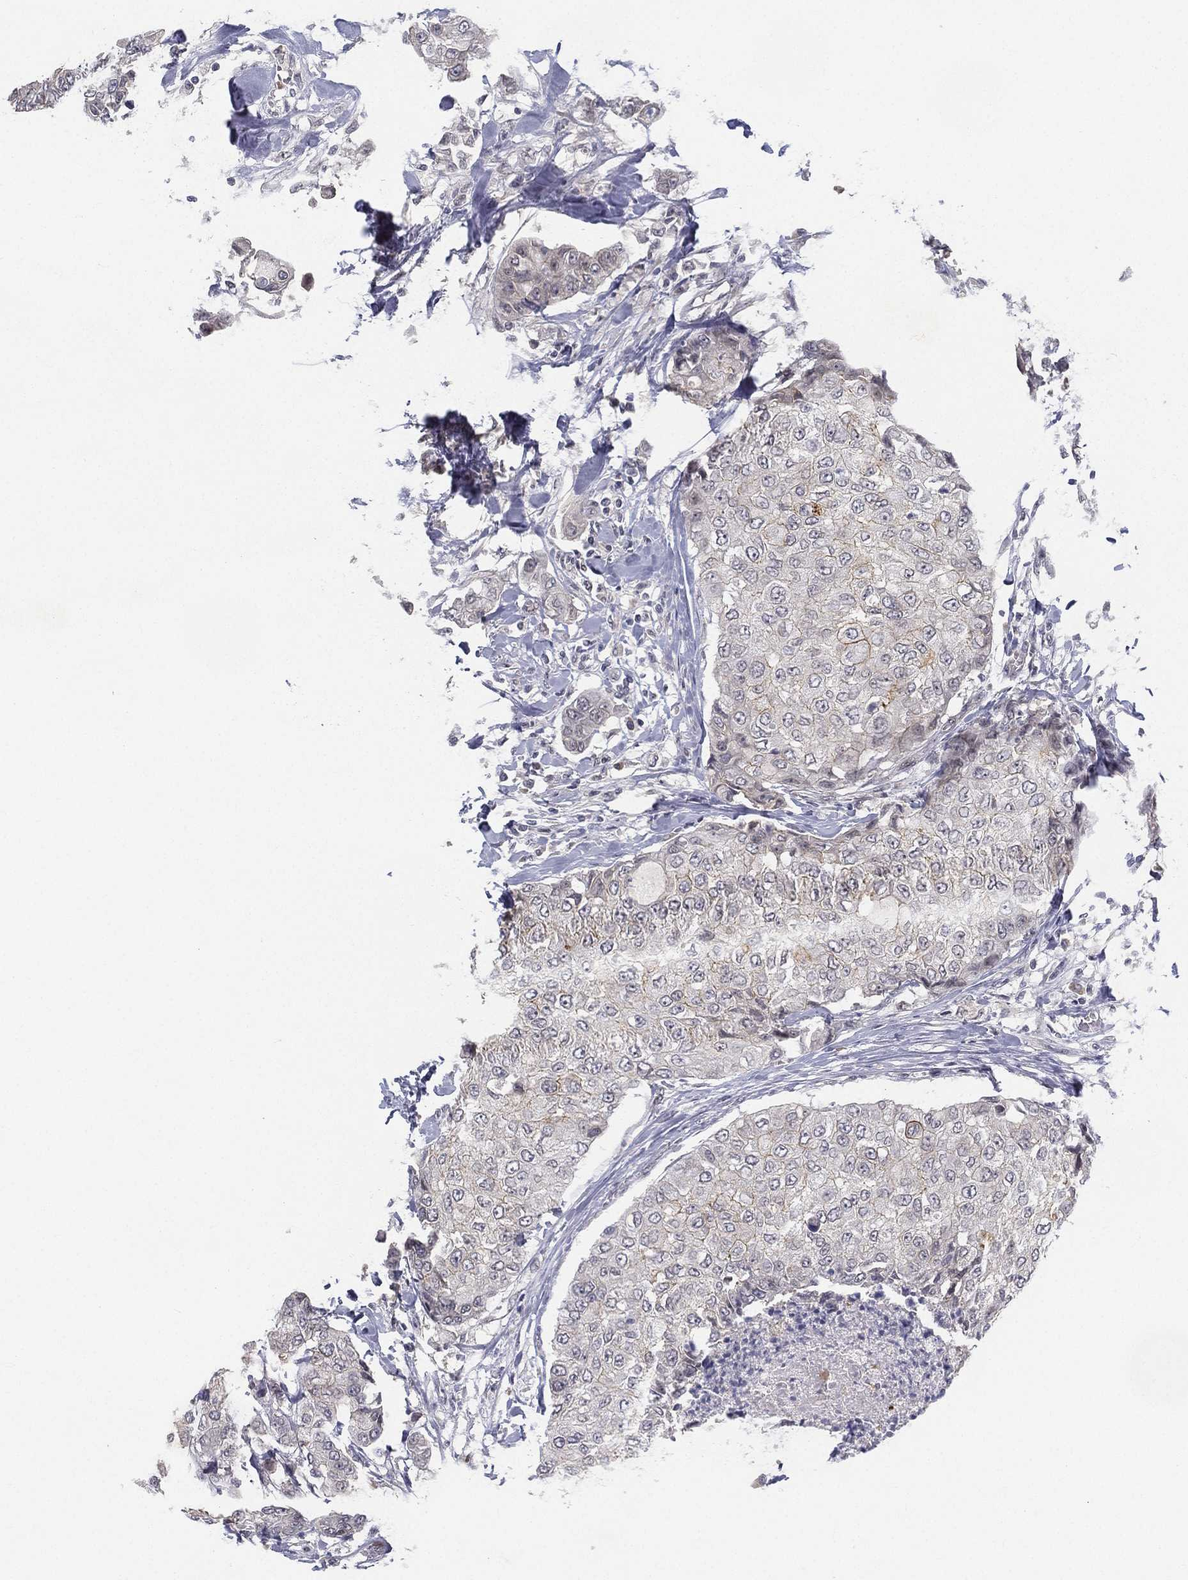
{"staining": {"intensity": "negative", "quantity": "none", "location": "none"}, "tissue": "breast cancer", "cell_type": "Tumor cells", "image_type": "cancer", "snomed": [{"axis": "morphology", "description": "Duct carcinoma"}, {"axis": "topography", "description": "Breast"}], "caption": "Human breast cancer (intraductal carcinoma) stained for a protein using IHC demonstrates no expression in tumor cells.", "gene": "MS4A8", "patient": {"sex": "female", "age": 27}}